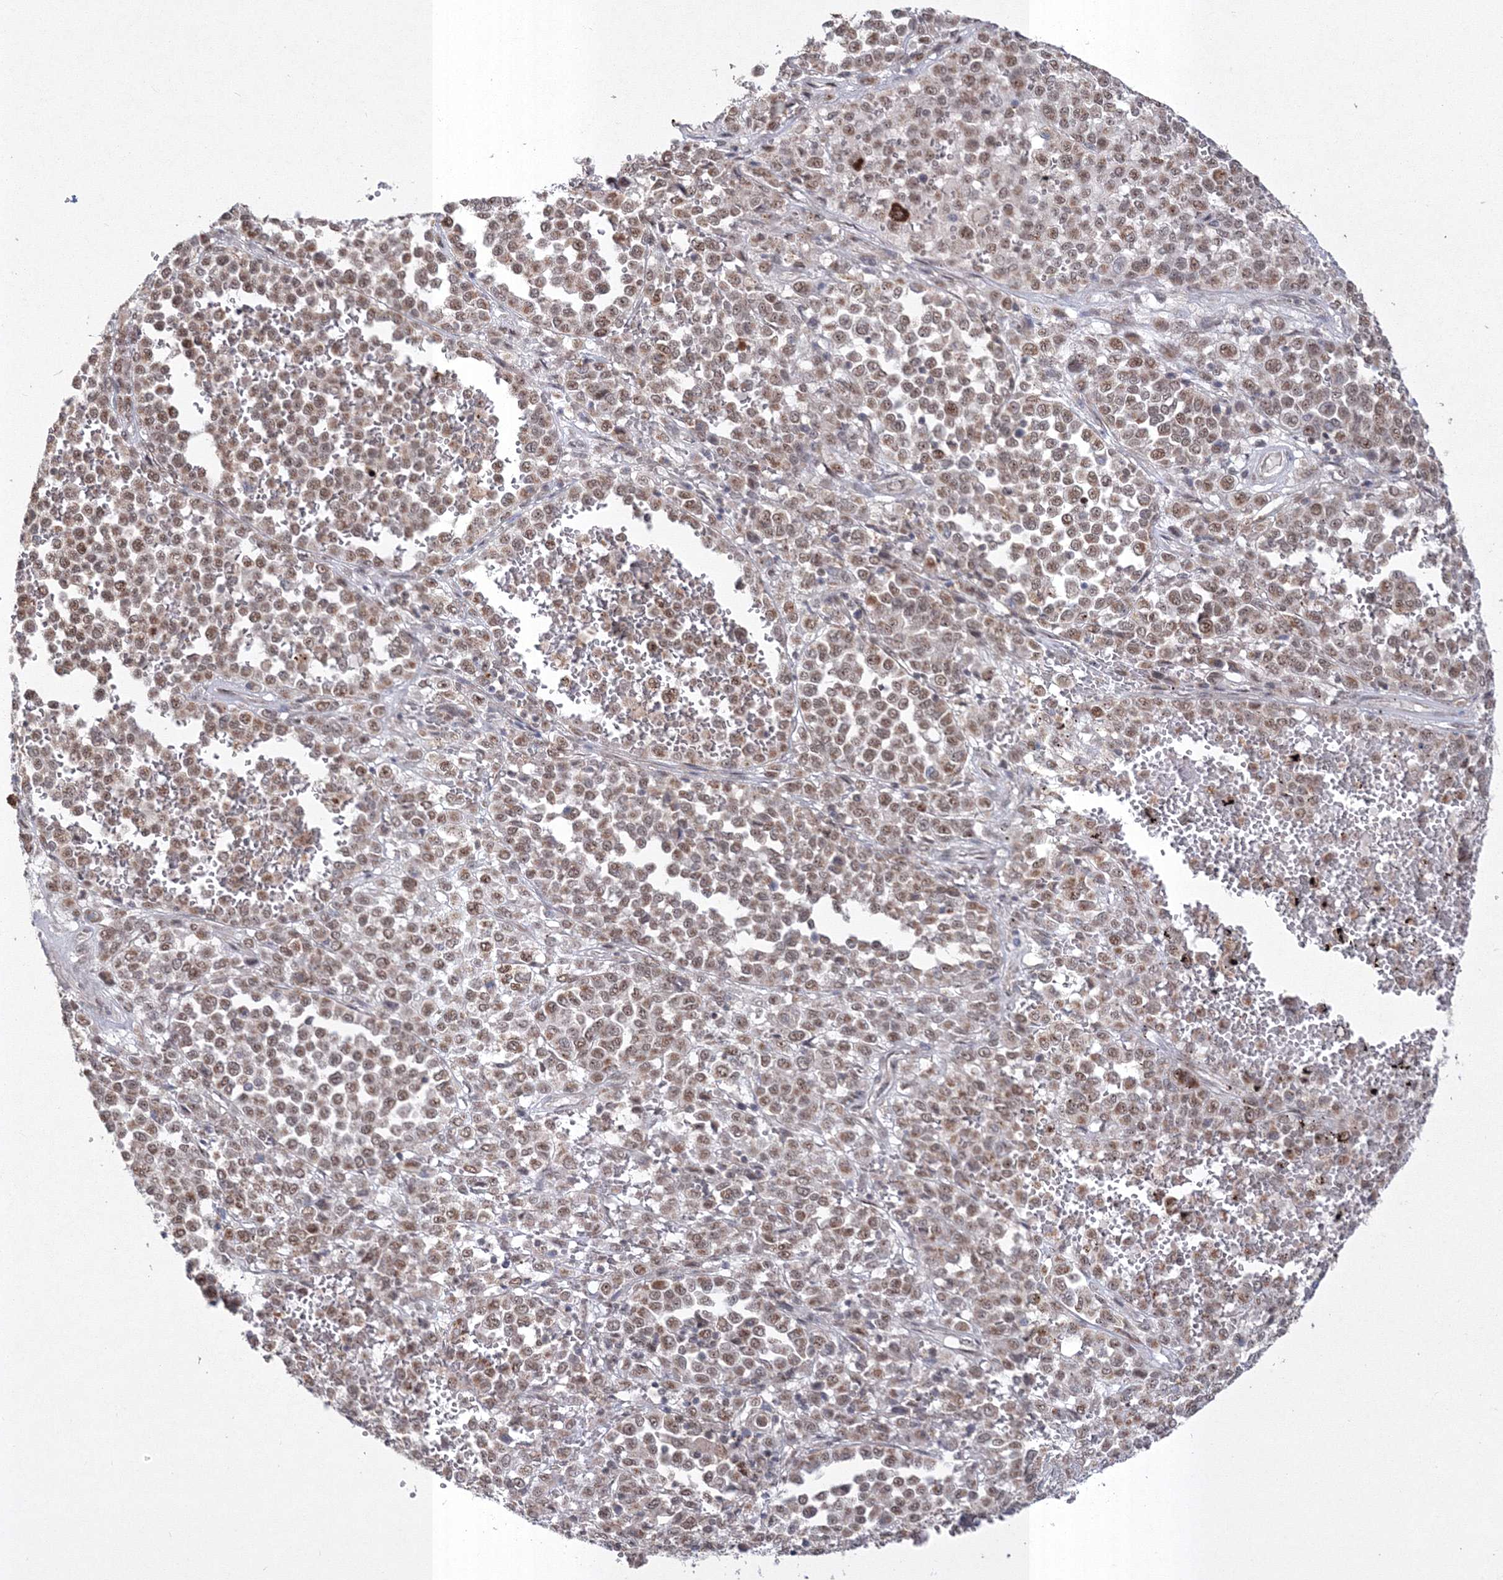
{"staining": {"intensity": "moderate", "quantity": ">75%", "location": "nuclear"}, "tissue": "melanoma", "cell_type": "Tumor cells", "image_type": "cancer", "snomed": [{"axis": "morphology", "description": "Malignant melanoma, Metastatic site"}, {"axis": "topography", "description": "Pancreas"}], "caption": "Immunohistochemical staining of human melanoma displays medium levels of moderate nuclear protein positivity in about >75% of tumor cells.", "gene": "GRSF1", "patient": {"sex": "female", "age": 30}}